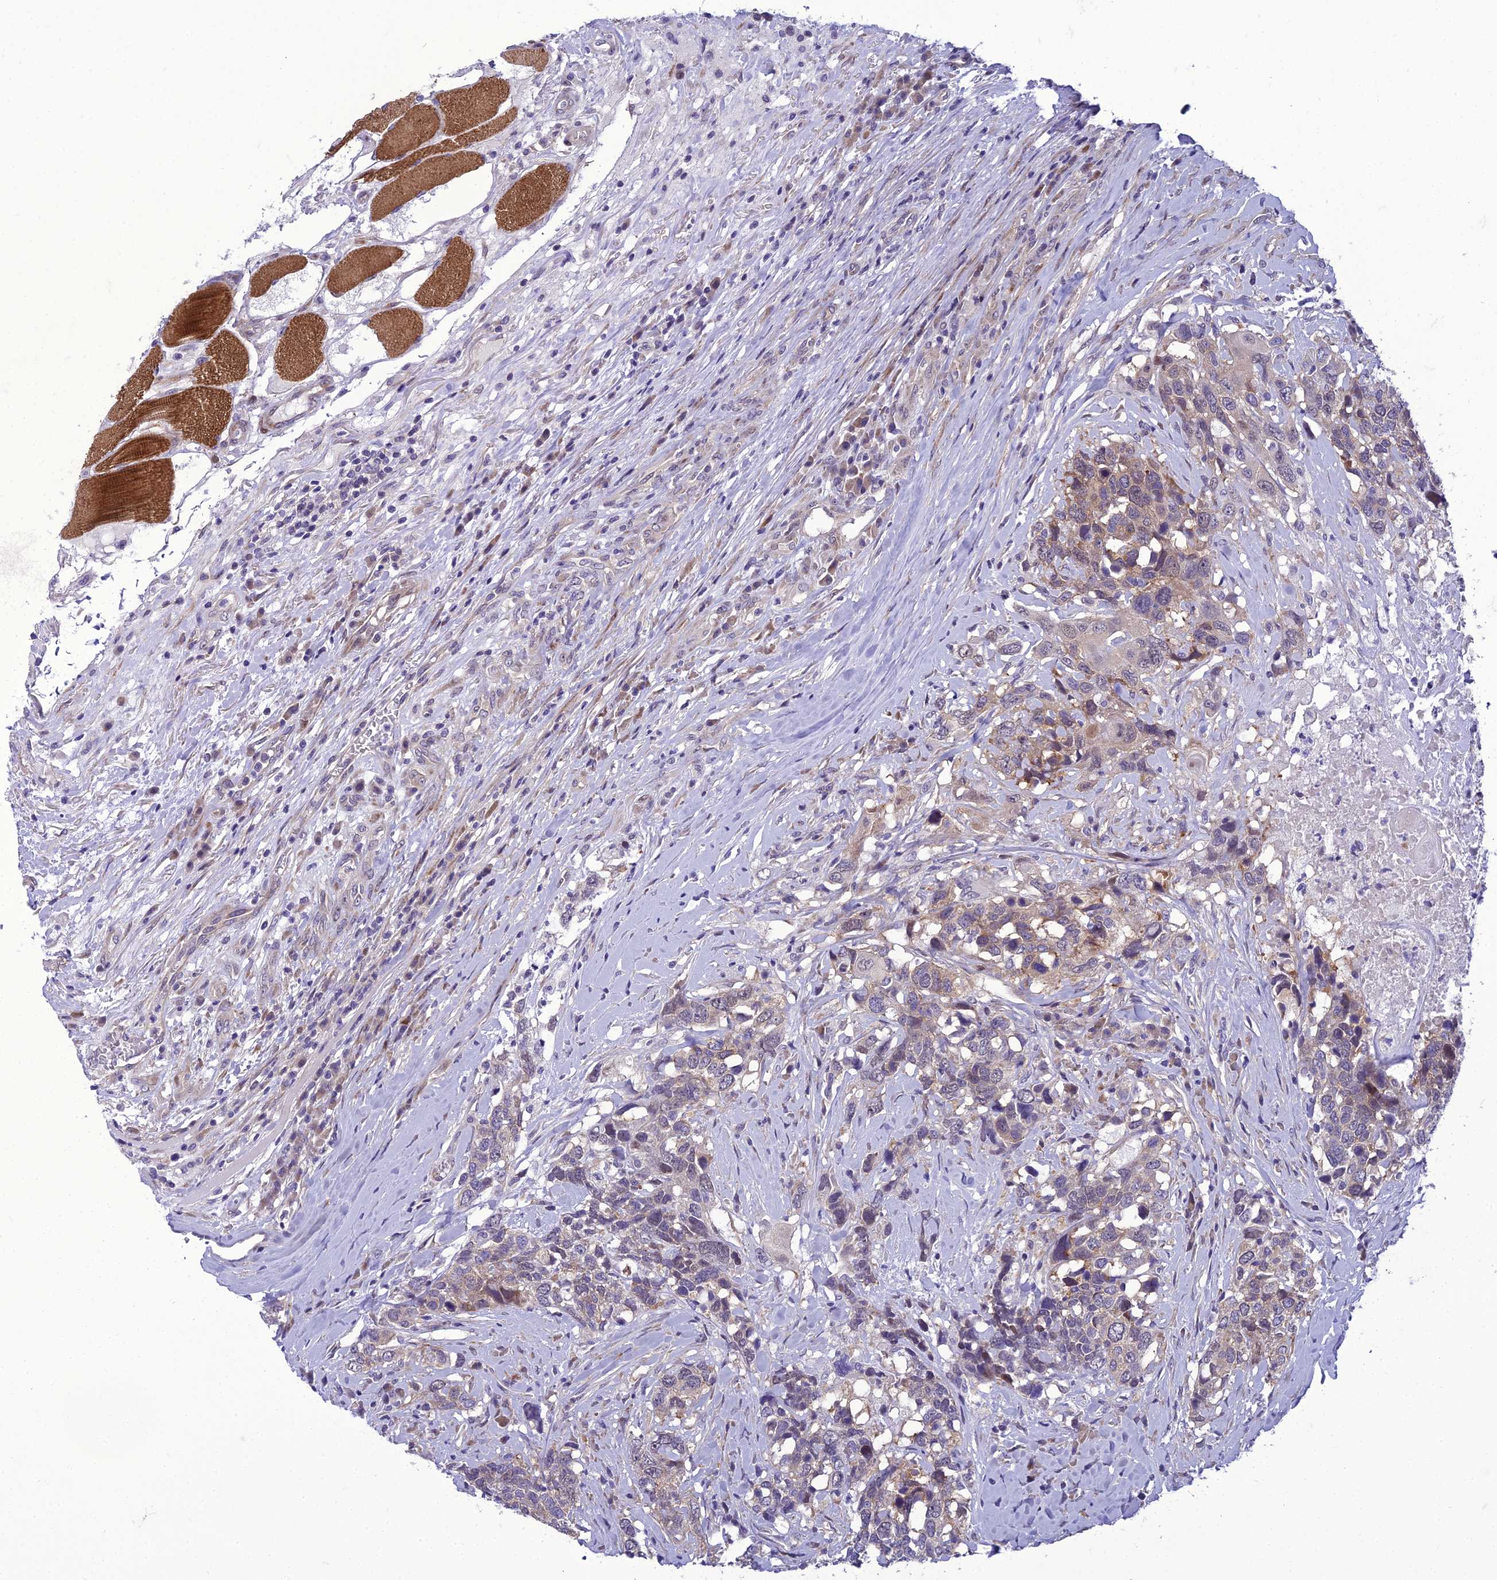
{"staining": {"intensity": "moderate", "quantity": "25%-75%", "location": "cytoplasmic/membranous"}, "tissue": "head and neck cancer", "cell_type": "Tumor cells", "image_type": "cancer", "snomed": [{"axis": "morphology", "description": "Squamous cell carcinoma, NOS"}, {"axis": "topography", "description": "Head-Neck"}], "caption": "Approximately 25%-75% of tumor cells in human head and neck squamous cell carcinoma exhibit moderate cytoplasmic/membranous protein expression as visualized by brown immunohistochemical staining.", "gene": "GAB4", "patient": {"sex": "male", "age": 66}}